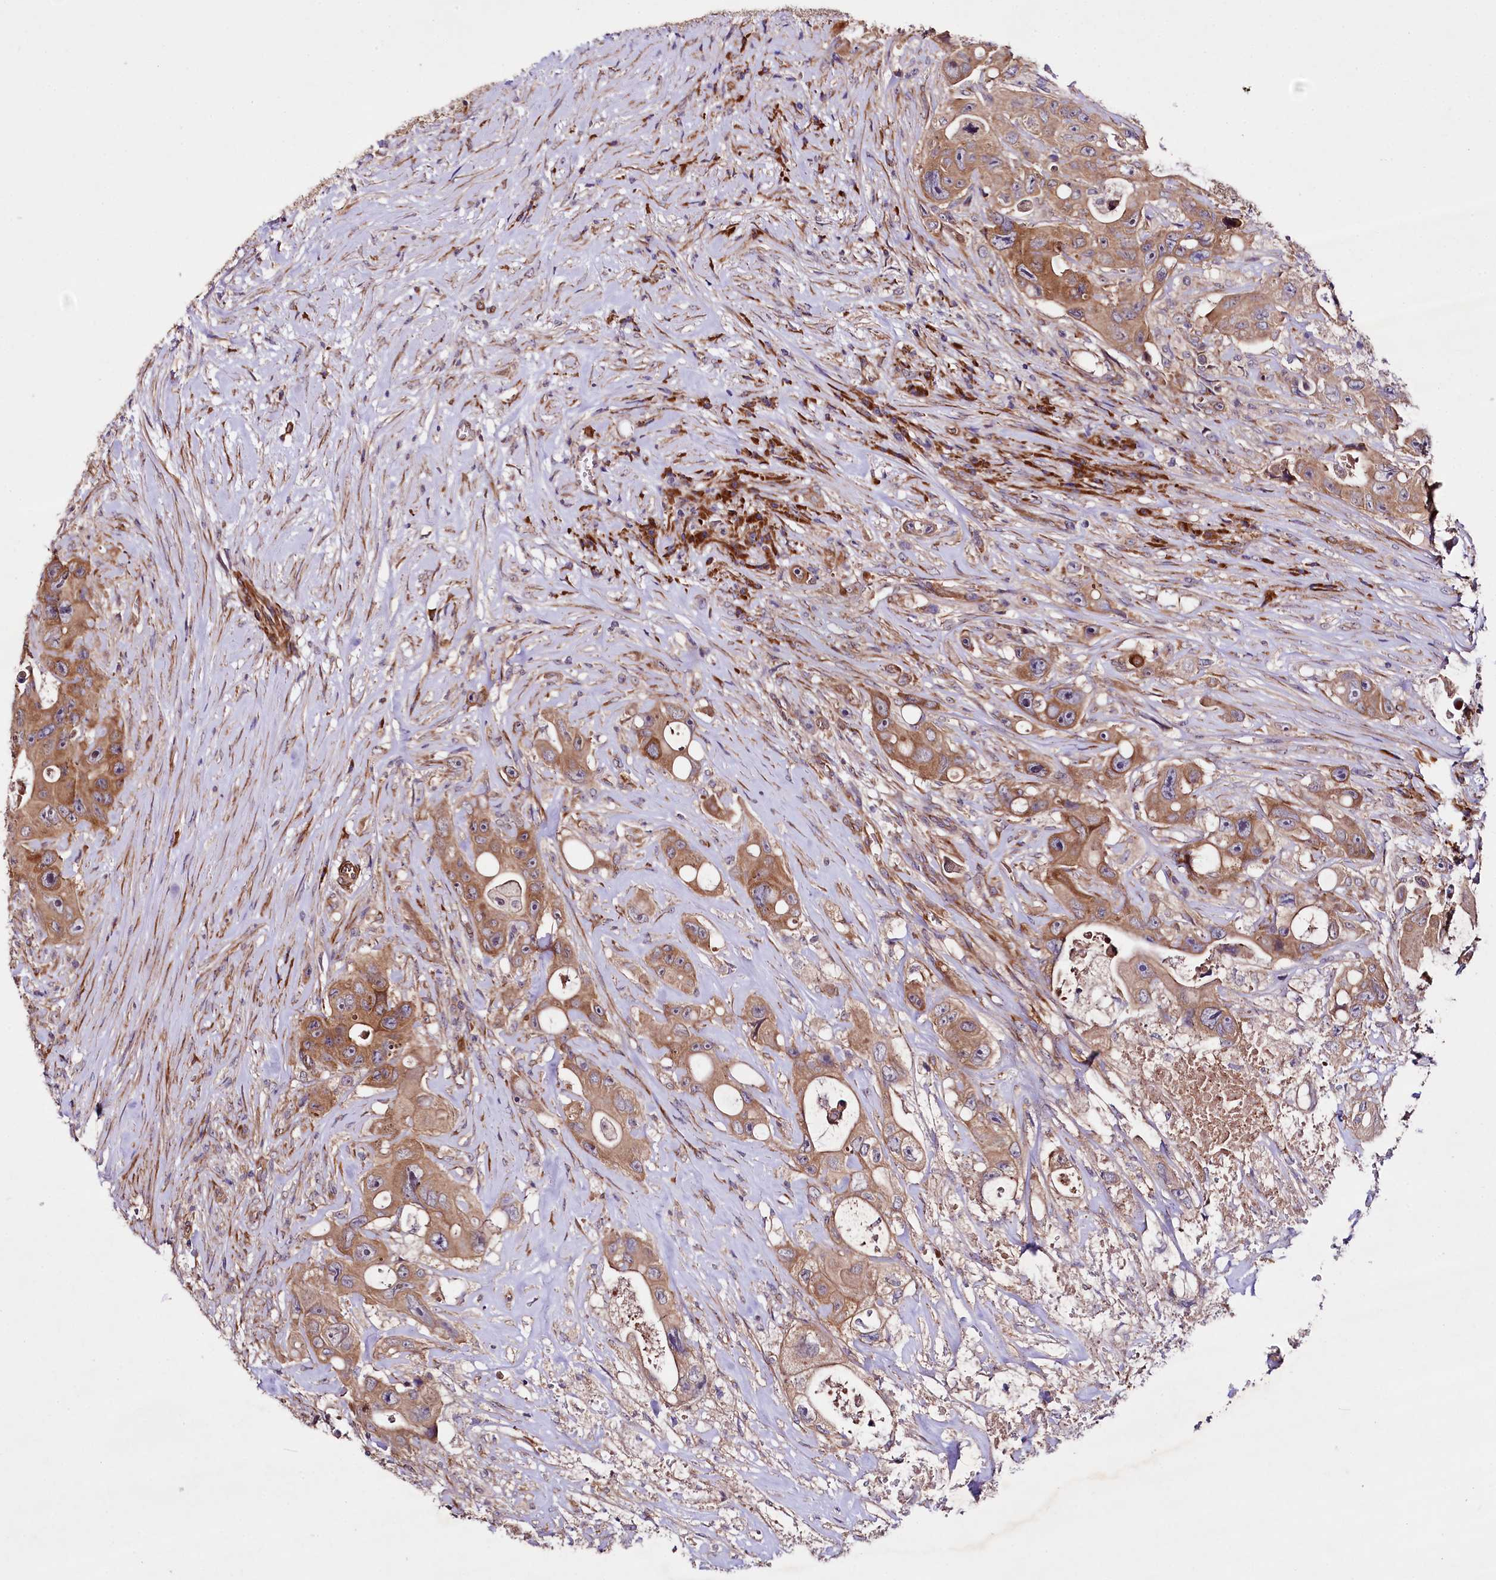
{"staining": {"intensity": "moderate", "quantity": ">75%", "location": "cytoplasmic/membranous"}, "tissue": "colorectal cancer", "cell_type": "Tumor cells", "image_type": "cancer", "snomed": [{"axis": "morphology", "description": "Adenocarcinoma, NOS"}, {"axis": "topography", "description": "Colon"}], "caption": "Protein expression analysis of human adenocarcinoma (colorectal) reveals moderate cytoplasmic/membranous staining in about >75% of tumor cells. The staining was performed using DAB (3,3'-diaminobenzidine), with brown indicating positive protein expression. Nuclei are stained blue with hematoxylin.", "gene": "SPATS2", "patient": {"sex": "female", "age": 46}}